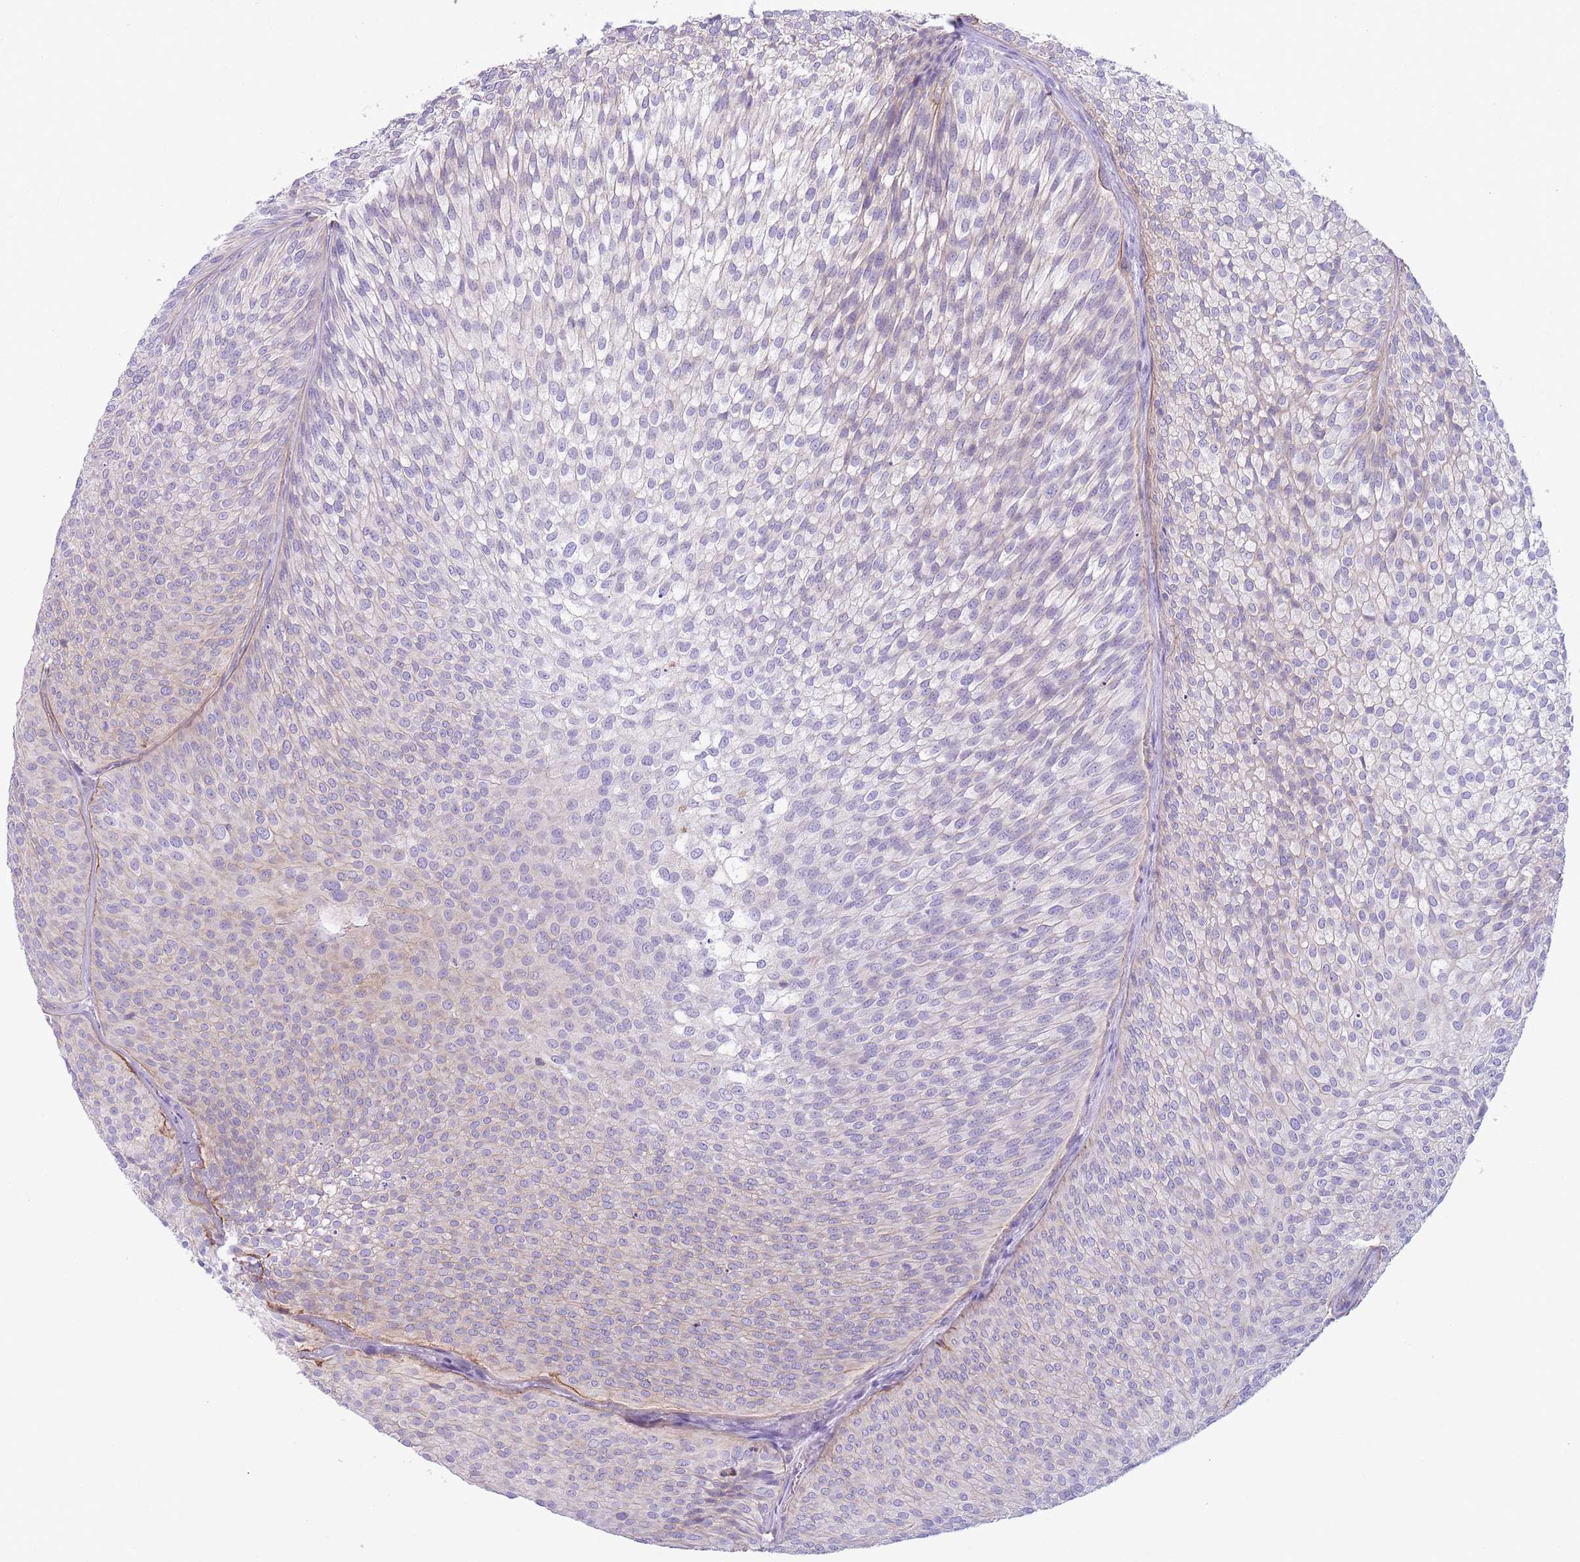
{"staining": {"intensity": "weak", "quantity": "<25%", "location": "cytoplasmic/membranous"}, "tissue": "urothelial cancer", "cell_type": "Tumor cells", "image_type": "cancer", "snomed": [{"axis": "morphology", "description": "Urothelial carcinoma, Low grade"}, {"axis": "topography", "description": "Urinary bladder"}], "caption": "A high-resolution histopathology image shows immunohistochemistry (IHC) staining of low-grade urothelial carcinoma, which exhibits no significant staining in tumor cells. The staining was performed using DAB (3,3'-diaminobenzidine) to visualize the protein expression in brown, while the nuclei were stained in blue with hematoxylin (Magnification: 20x).", "gene": "RBP3", "patient": {"sex": "male", "age": 91}}